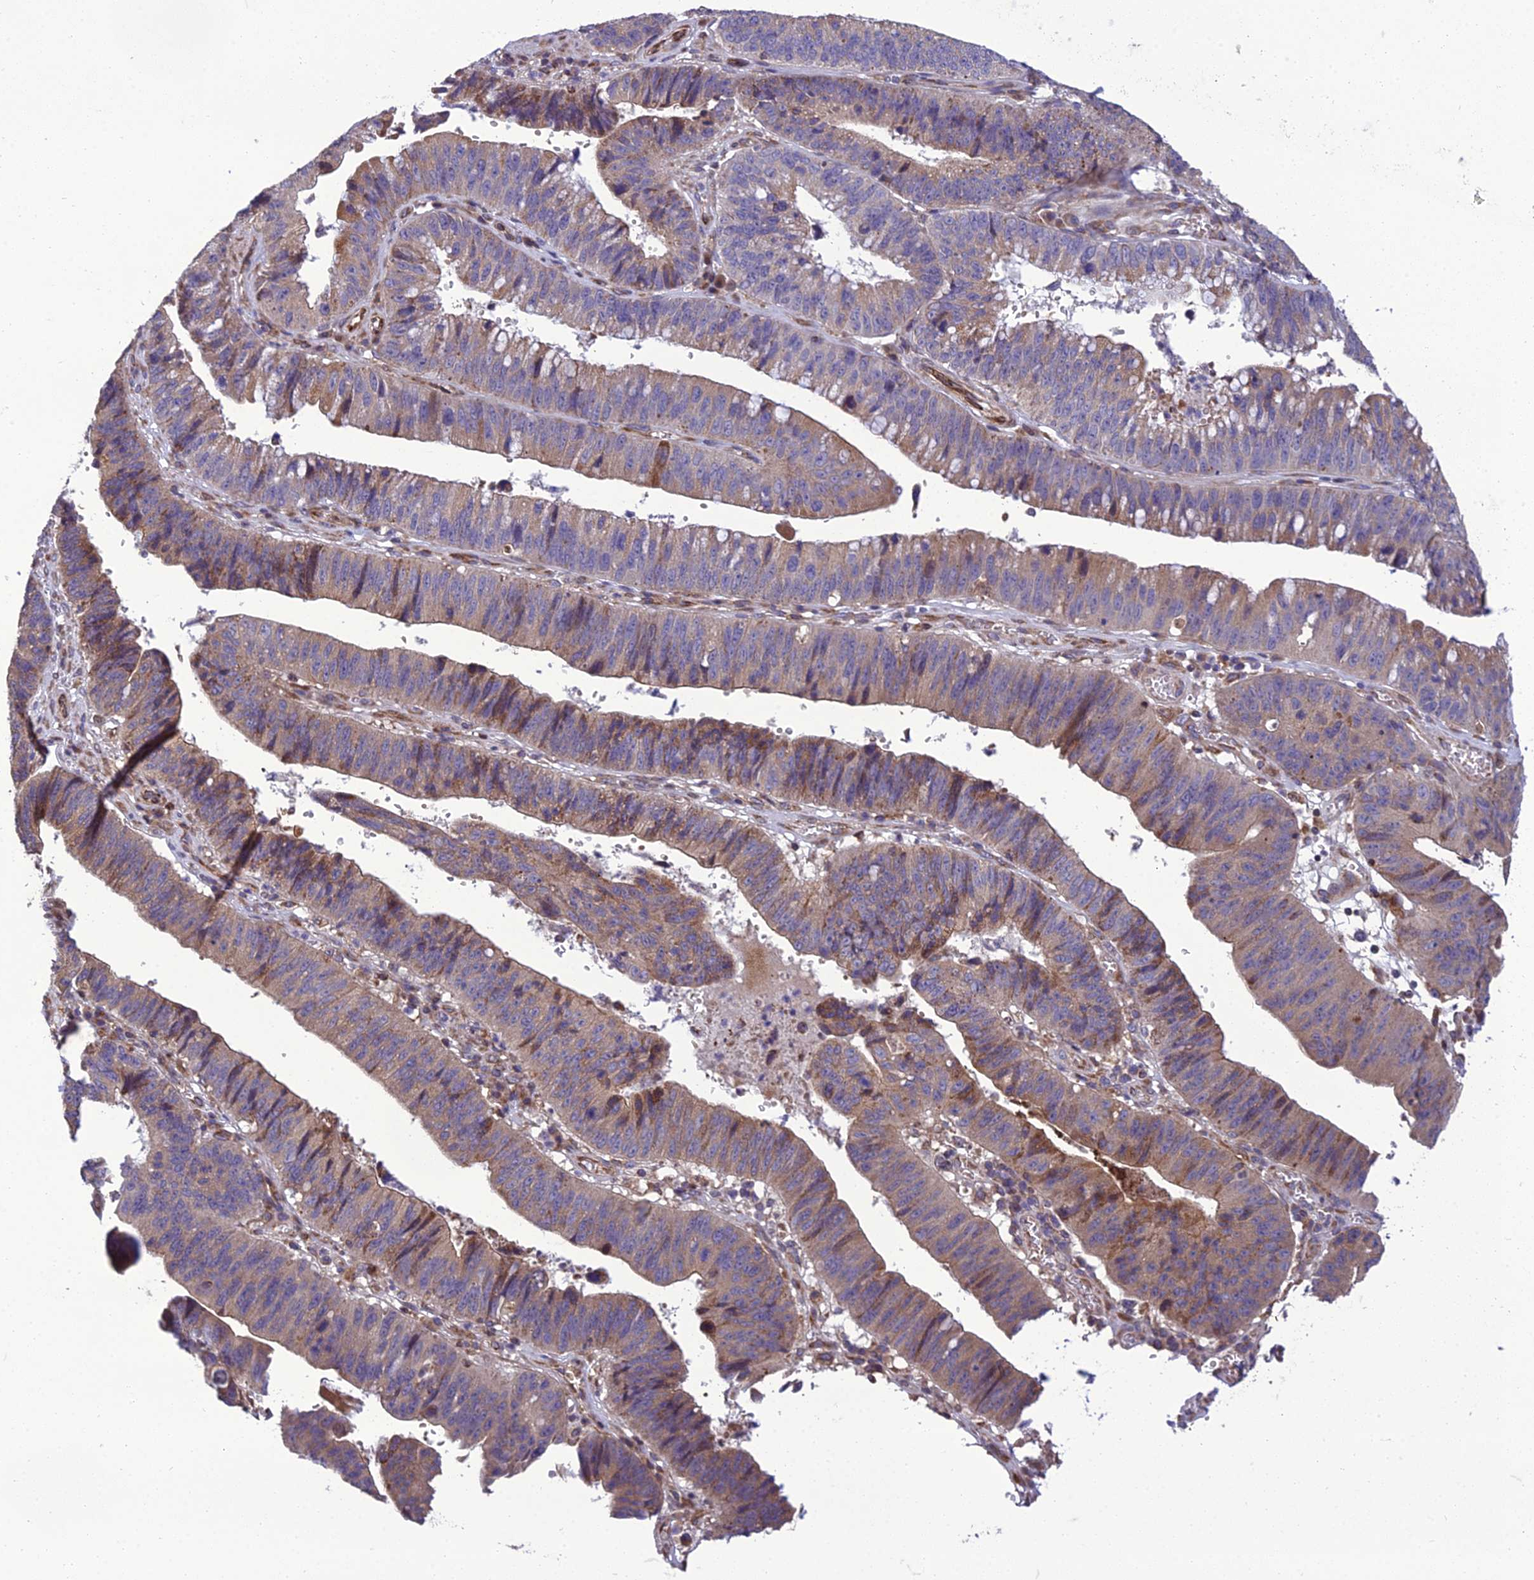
{"staining": {"intensity": "moderate", "quantity": "25%-75%", "location": "cytoplasmic/membranous"}, "tissue": "stomach cancer", "cell_type": "Tumor cells", "image_type": "cancer", "snomed": [{"axis": "morphology", "description": "Adenocarcinoma, NOS"}, {"axis": "topography", "description": "Stomach"}], "caption": "Stomach adenocarcinoma stained with a protein marker reveals moderate staining in tumor cells.", "gene": "GIMAP1", "patient": {"sex": "male", "age": 59}}